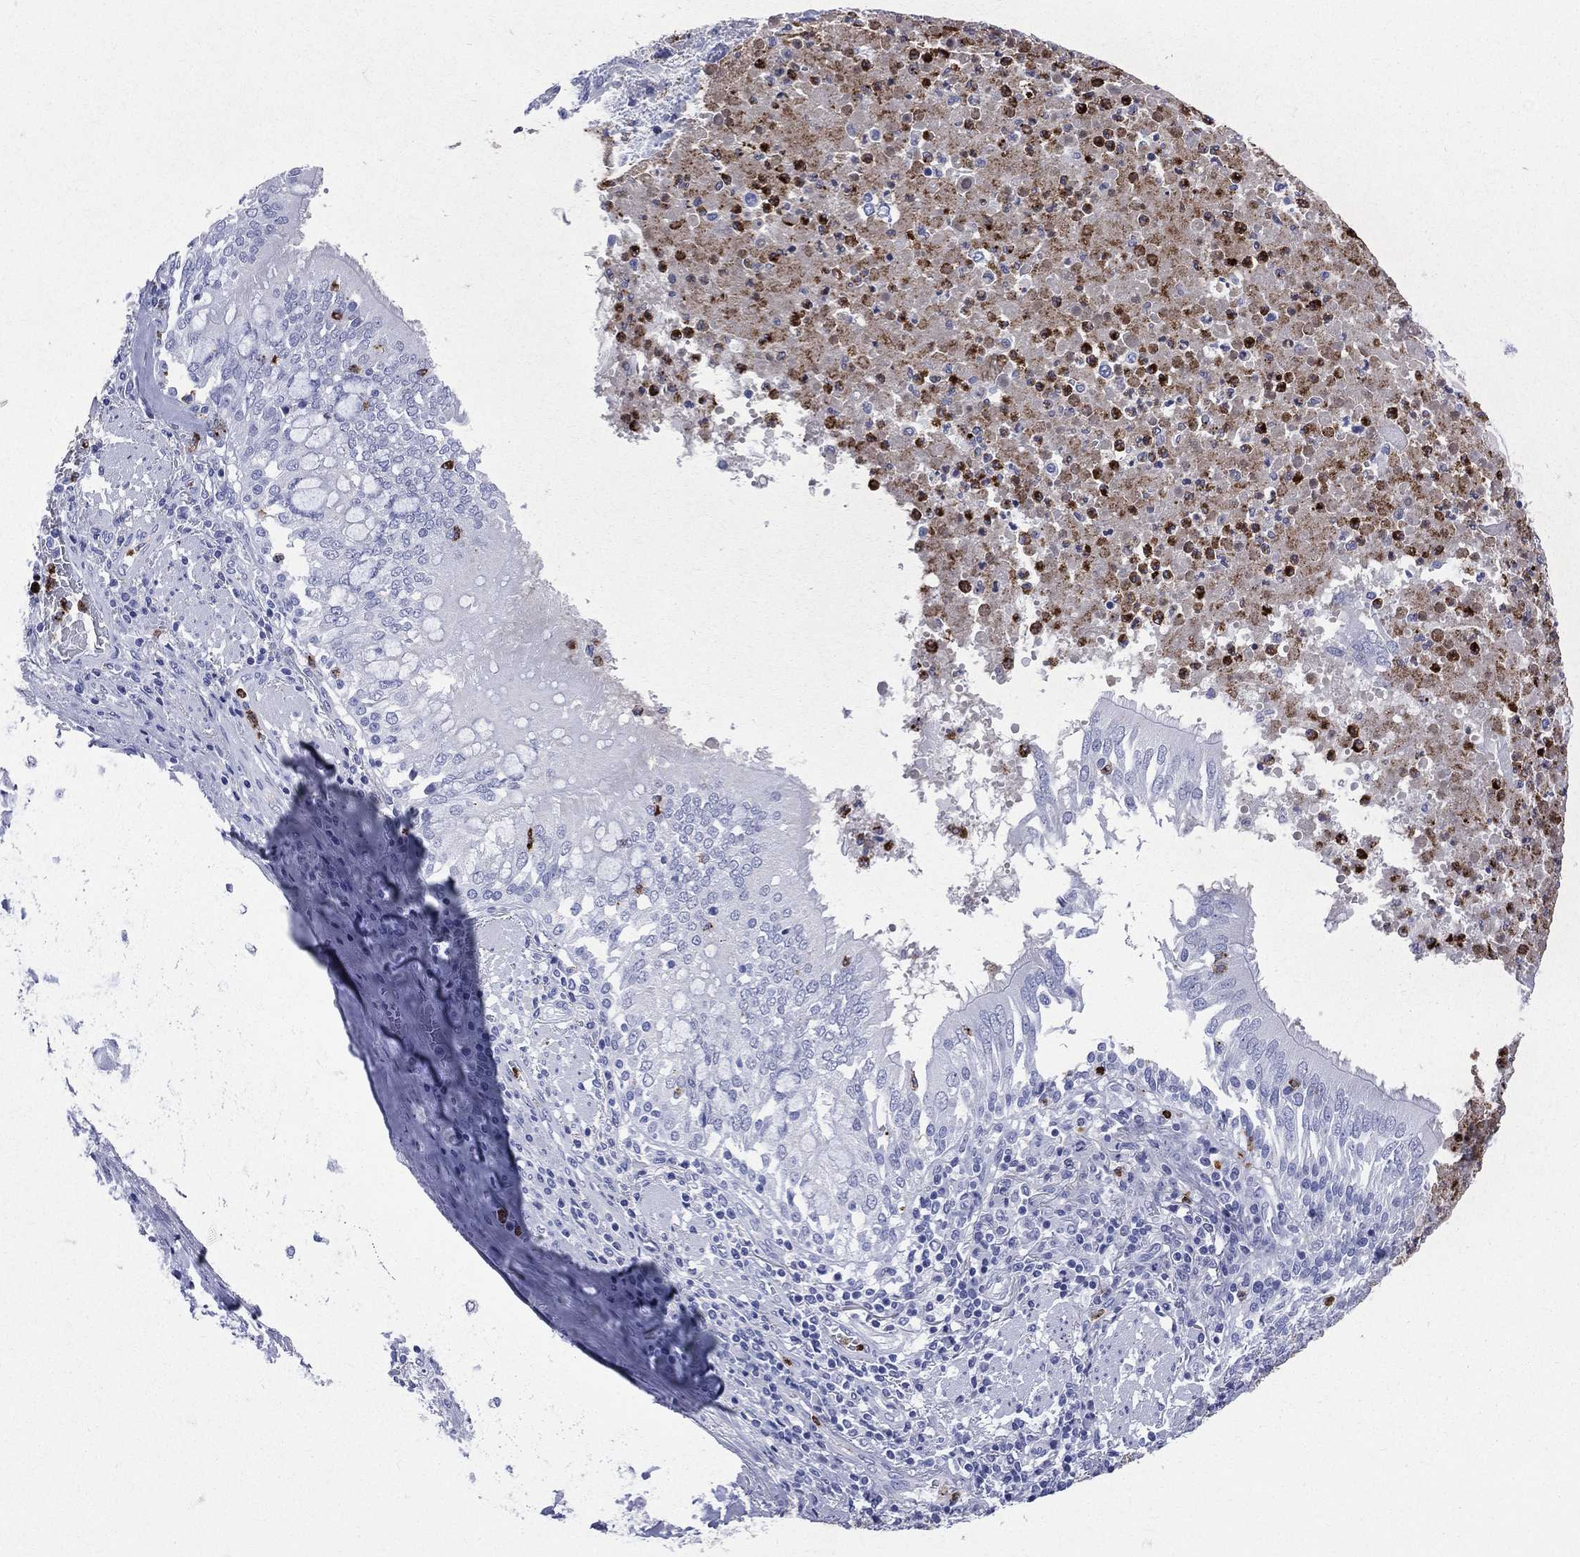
{"staining": {"intensity": "negative", "quantity": "none", "location": "none"}, "tissue": "lung cancer", "cell_type": "Tumor cells", "image_type": "cancer", "snomed": [{"axis": "morphology", "description": "Normal tissue, NOS"}, {"axis": "morphology", "description": "Squamous cell carcinoma, NOS"}, {"axis": "topography", "description": "Bronchus"}, {"axis": "topography", "description": "Lung"}], "caption": "Immunohistochemistry of lung squamous cell carcinoma demonstrates no staining in tumor cells.", "gene": "PGLYRP1", "patient": {"sex": "male", "age": 64}}